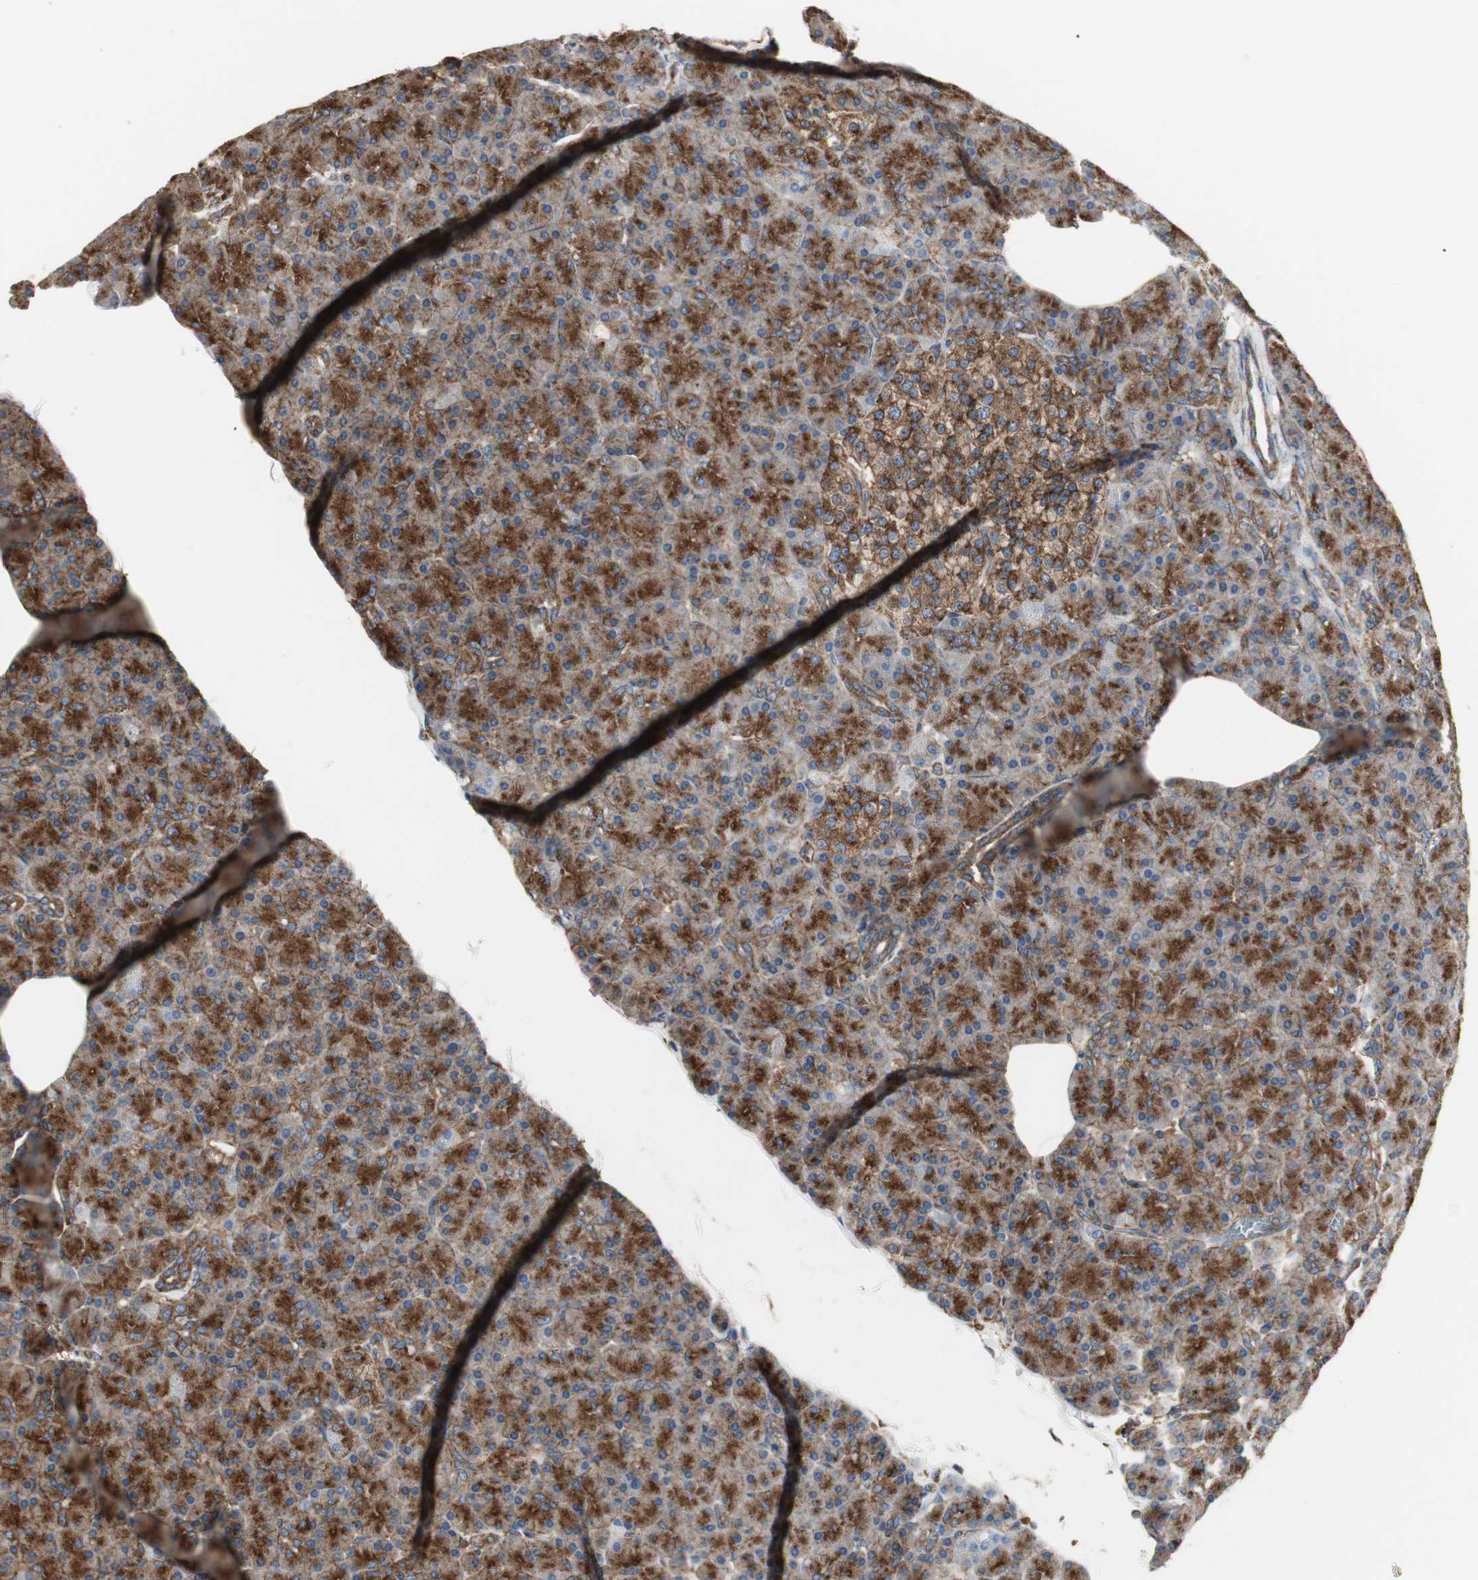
{"staining": {"intensity": "strong", "quantity": ">75%", "location": "cytoplasmic/membranous"}, "tissue": "pancreas", "cell_type": "Exocrine glandular cells", "image_type": "normal", "snomed": [{"axis": "morphology", "description": "Normal tissue, NOS"}, {"axis": "topography", "description": "Pancreas"}], "caption": "Protein analysis of normal pancreas displays strong cytoplasmic/membranous positivity in approximately >75% of exocrine glandular cells. The staining was performed using DAB (3,3'-diaminobenzidine) to visualize the protein expression in brown, while the nuclei were stained in blue with hematoxylin (Magnification: 20x).", "gene": "H6PD", "patient": {"sex": "female", "age": 43}}